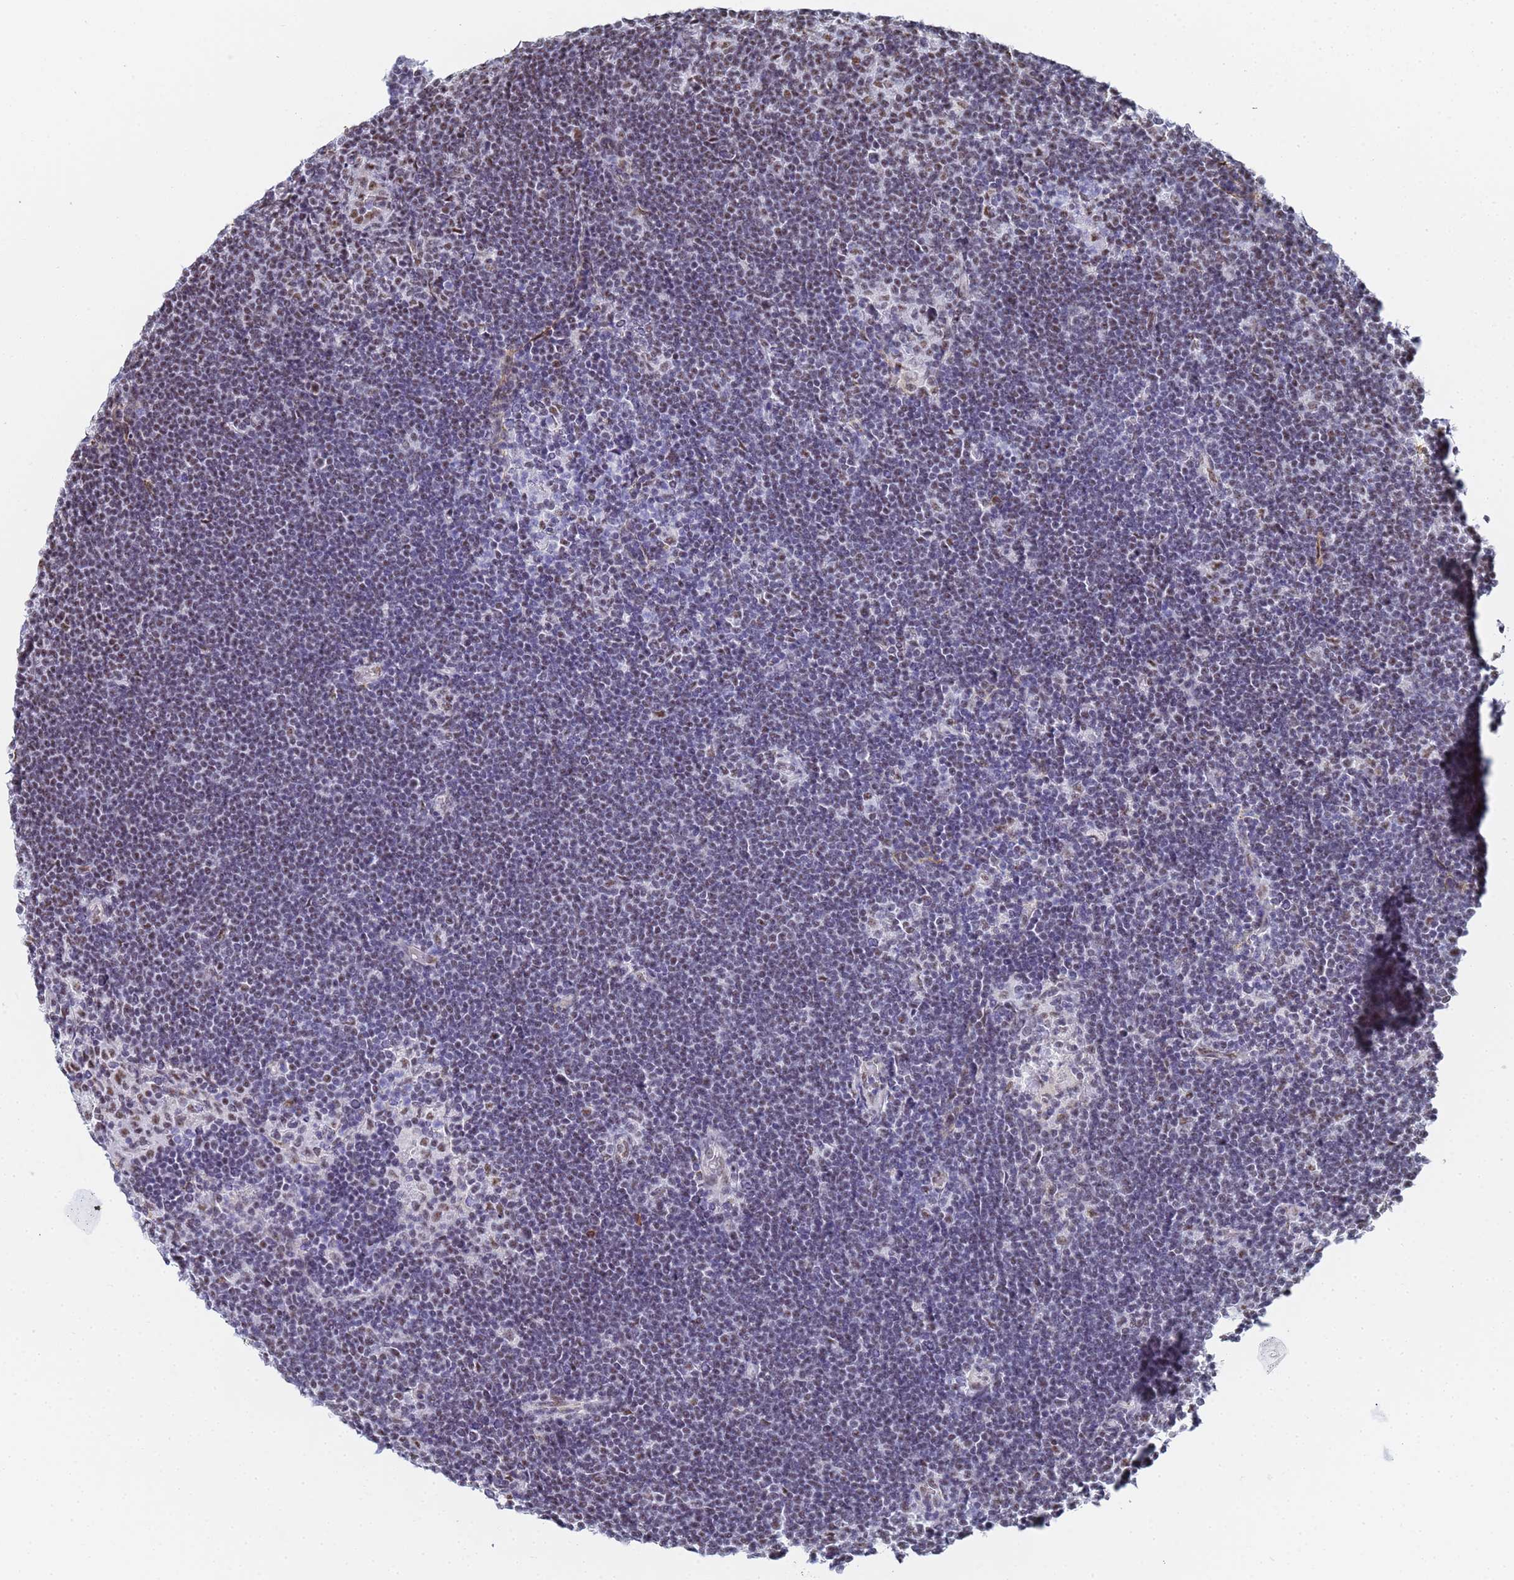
{"staining": {"intensity": "moderate", "quantity": "<25%", "location": "nuclear"}, "tissue": "lymphoma", "cell_type": "Tumor cells", "image_type": "cancer", "snomed": [{"axis": "morphology", "description": "Hodgkin's disease, NOS"}, {"axis": "topography", "description": "Lymph node"}], "caption": "Lymphoma stained for a protein reveals moderate nuclear positivity in tumor cells.", "gene": "PRRT4", "patient": {"sex": "female", "age": 57}}